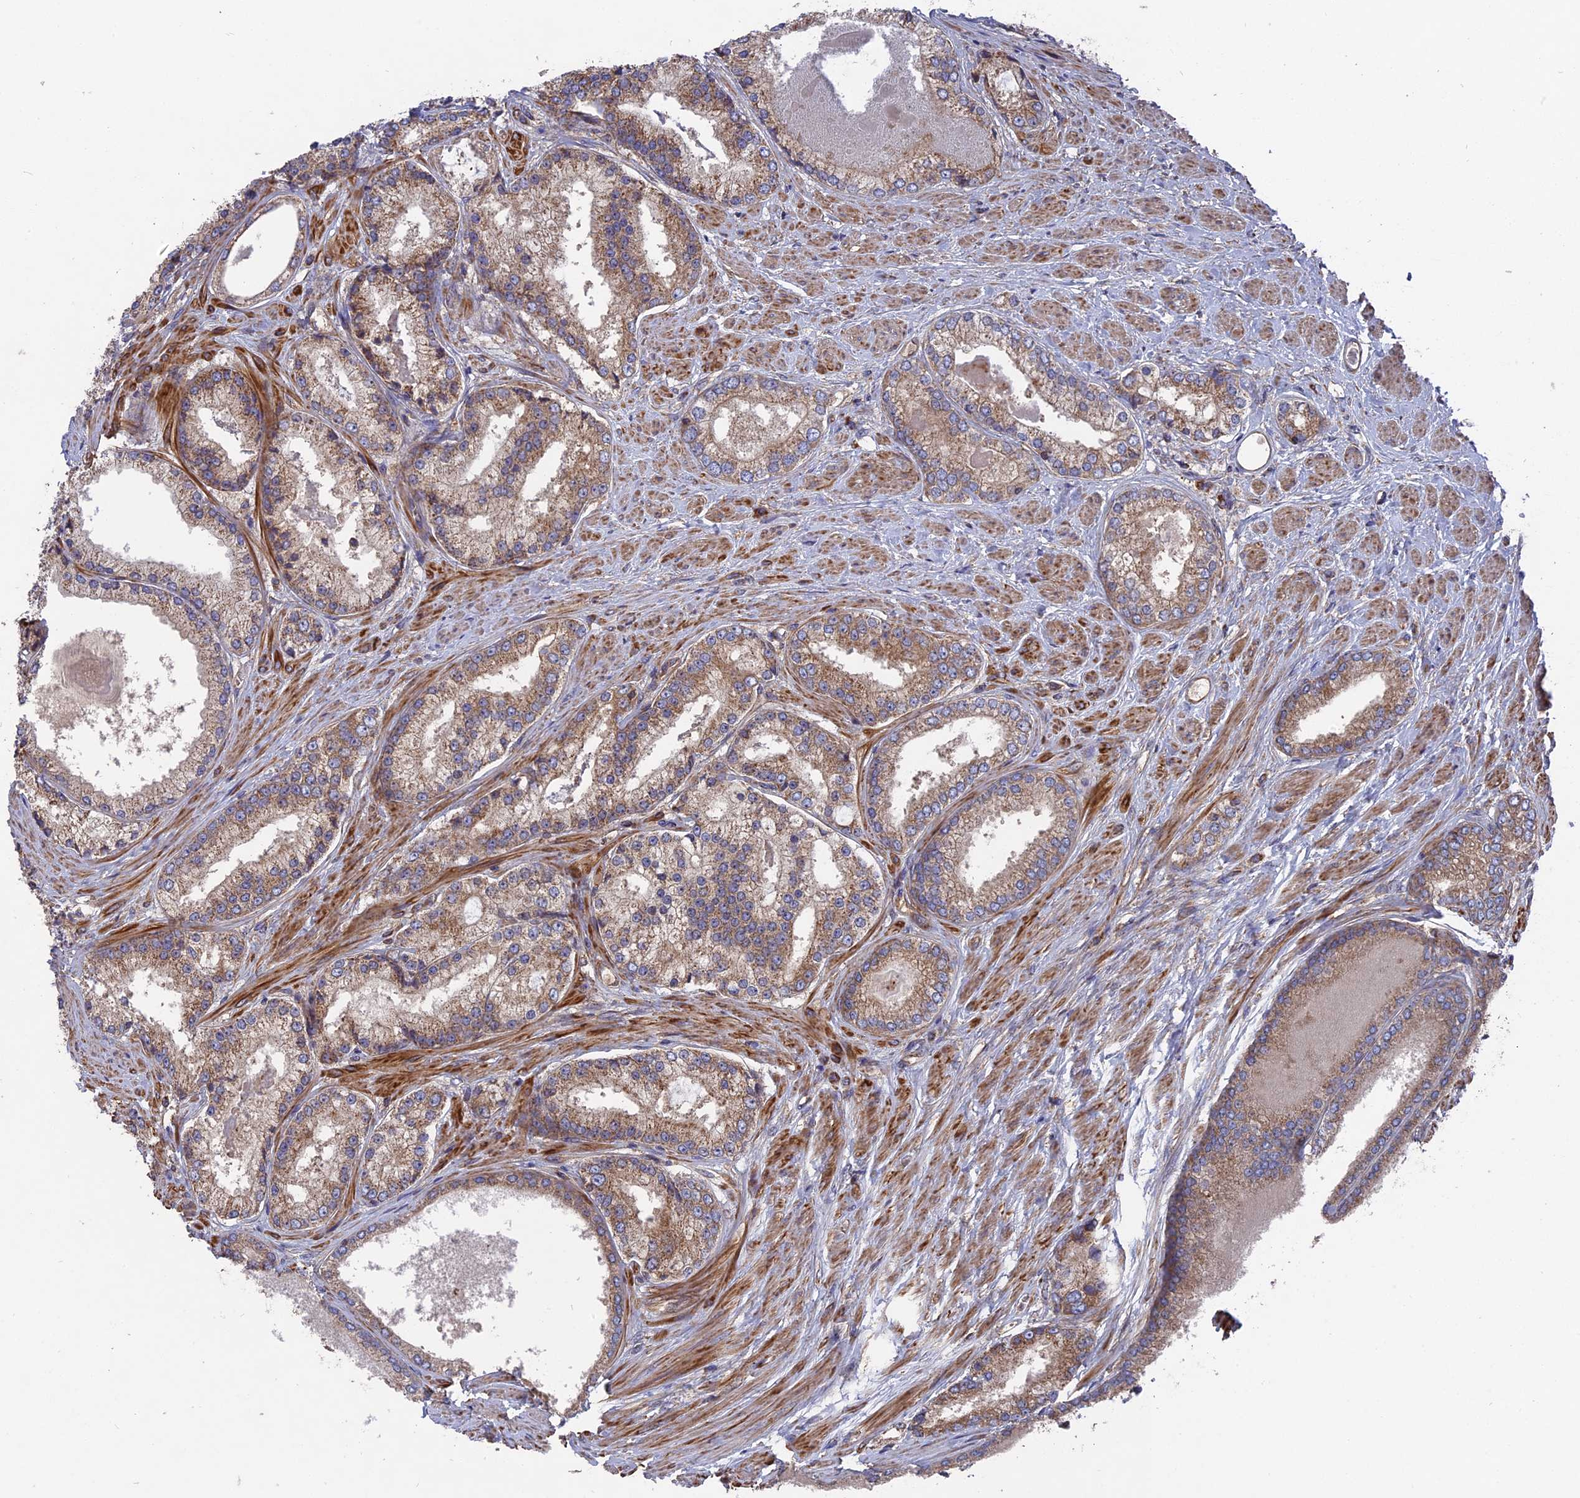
{"staining": {"intensity": "moderate", "quantity": ">75%", "location": "cytoplasmic/membranous"}, "tissue": "prostate cancer", "cell_type": "Tumor cells", "image_type": "cancer", "snomed": [{"axis": "morphology", "description": "Adenocarcinoma, Low grade"}, {"axis": "topography", "description": "Prostate"}], "caption": "Tumor cells exhibit moderate cytoplasmic/membranous staining in about >75% of cells in prostate cancer.", "gene": "TELO2", "patient": {"sex": "male", "age": 68}}